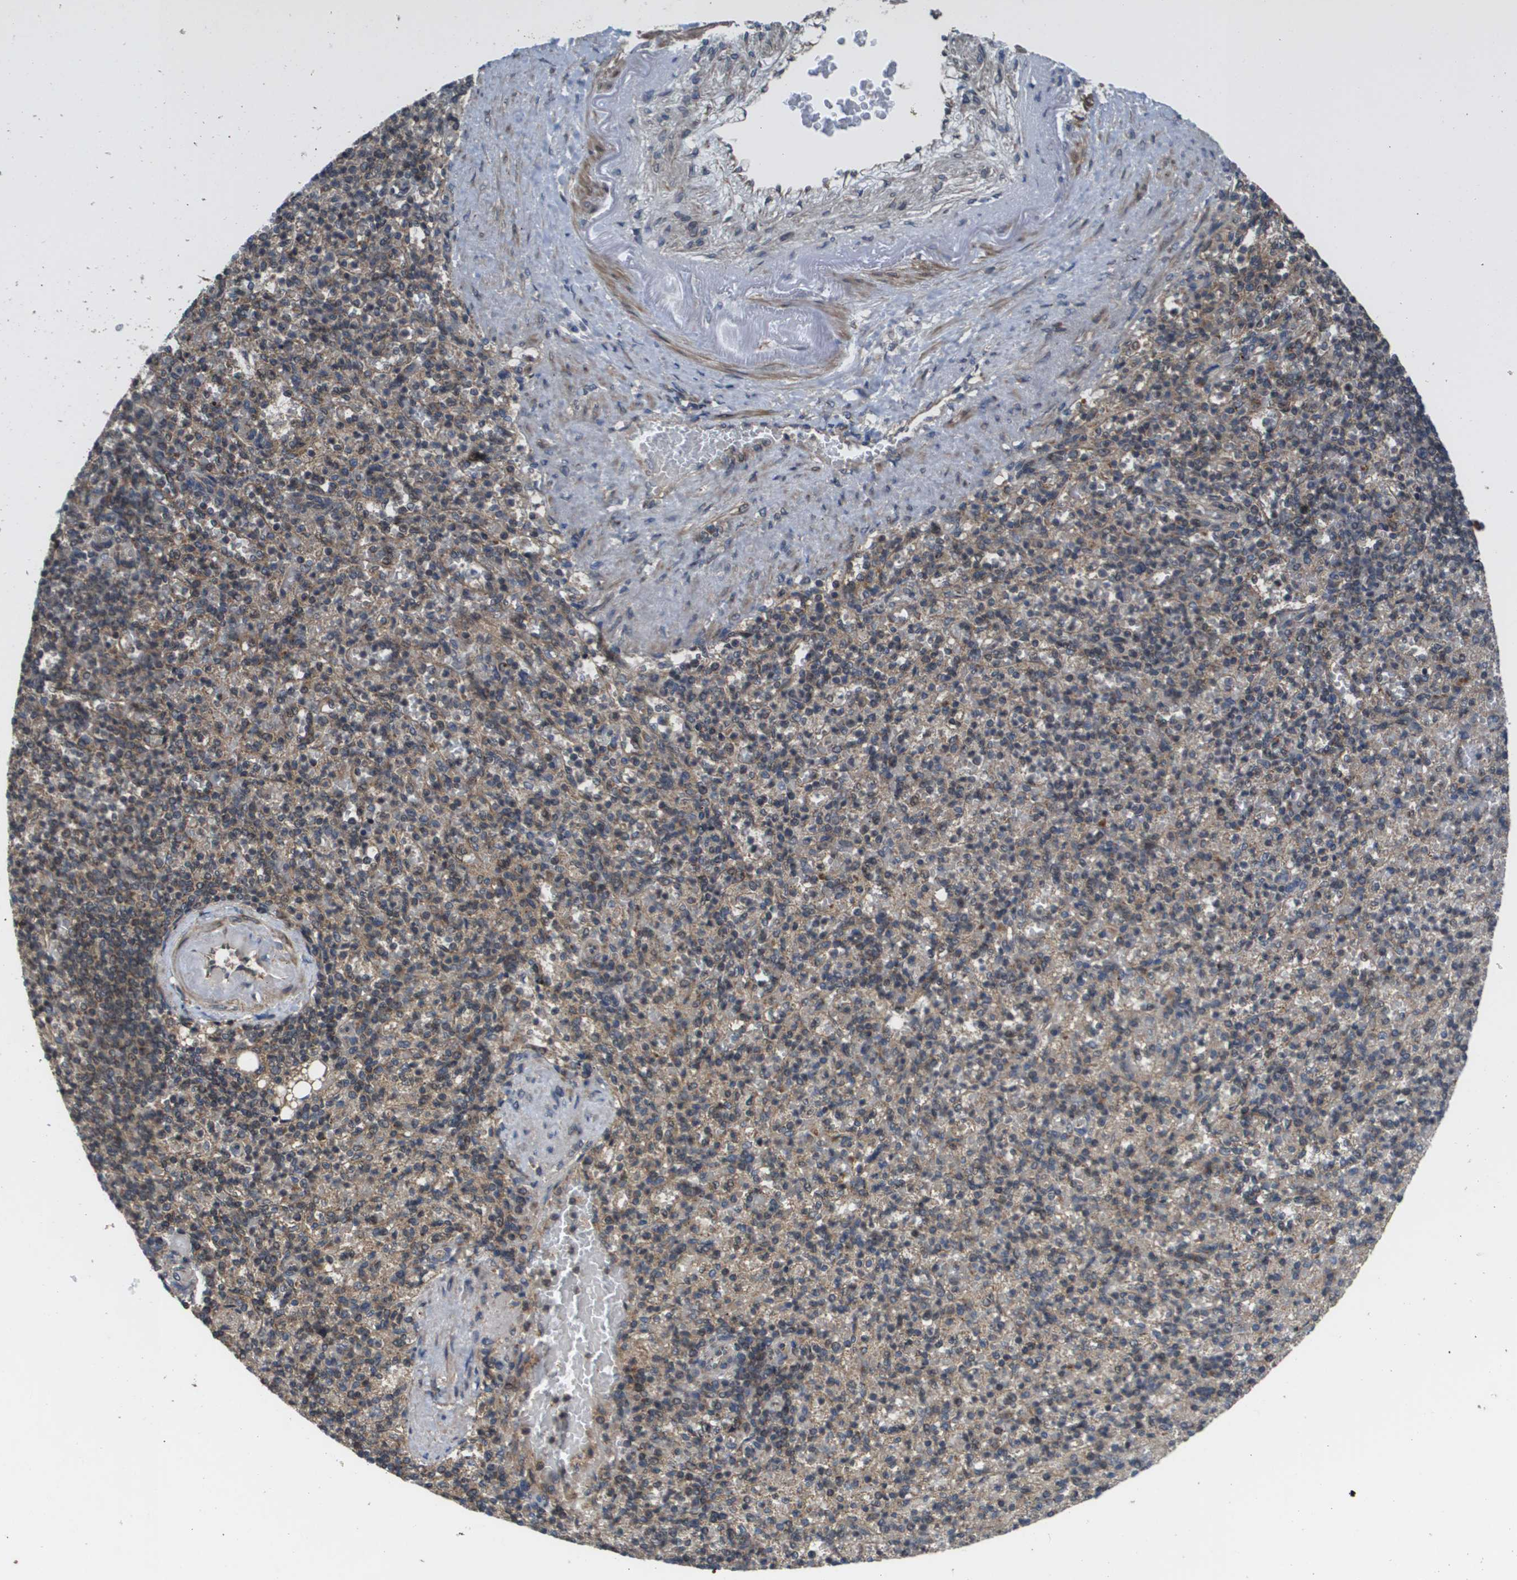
{"staining": {"intensity": "moderate", "quantity": "<25%", "location": "cytoplasmic/membranous"}, "tissue": "spleen", "cell_type": "Cells in red pulp", "image_type": "normal", "snomed": [{"axis": "morphology", "description": "Normal tissue, NOS"}, {"axis": "topography", "description": "Spleen"}], "caption": "Benign spleen exhibits moderate cytoplasmic/membranous expression in approximately <25% of cells in red pulp.", "gene": "RBM38", "patient": {"sex": "female", "age": 74}}